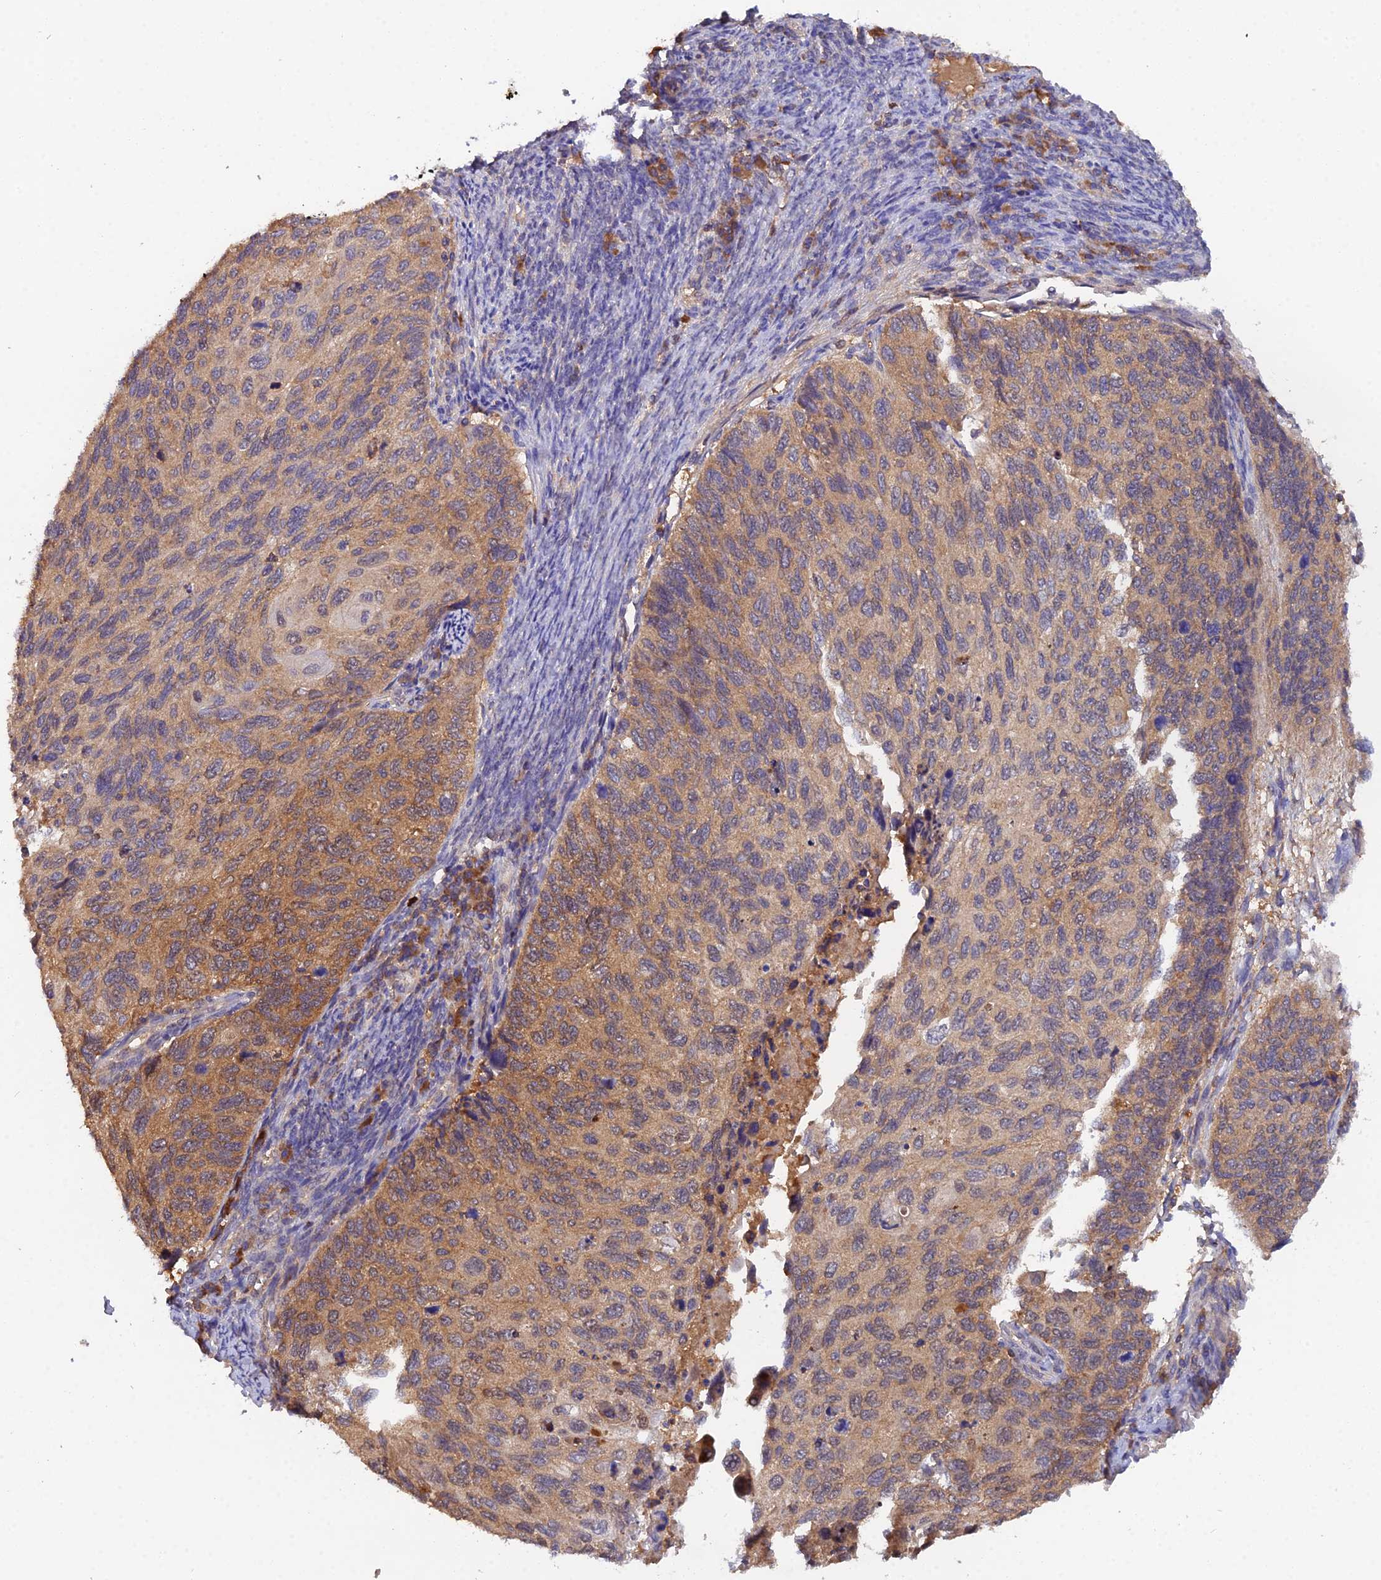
{"staining": {"intensity": "moderate", "quantity": "<25%", "location": "cytoplasmic/membranous"}, "tissue": "cervical cancer", "cell_type": "Tumor cells", "image_type": "cancer", "snomed": [{"axis": "morphology", "description": "Squamous cell carcinoma, NOS"}, {"axis": "topography", "description": "Cervix"}], "caption": "A micrograph of human cervical cancer (squamous cell carcinoma) stained for a protein exhibits moderate cytoplasmic/membranous brown staining in tumor cells.", "gene": "TMEM258", "patient": {"sex": "female", "age": 70}}